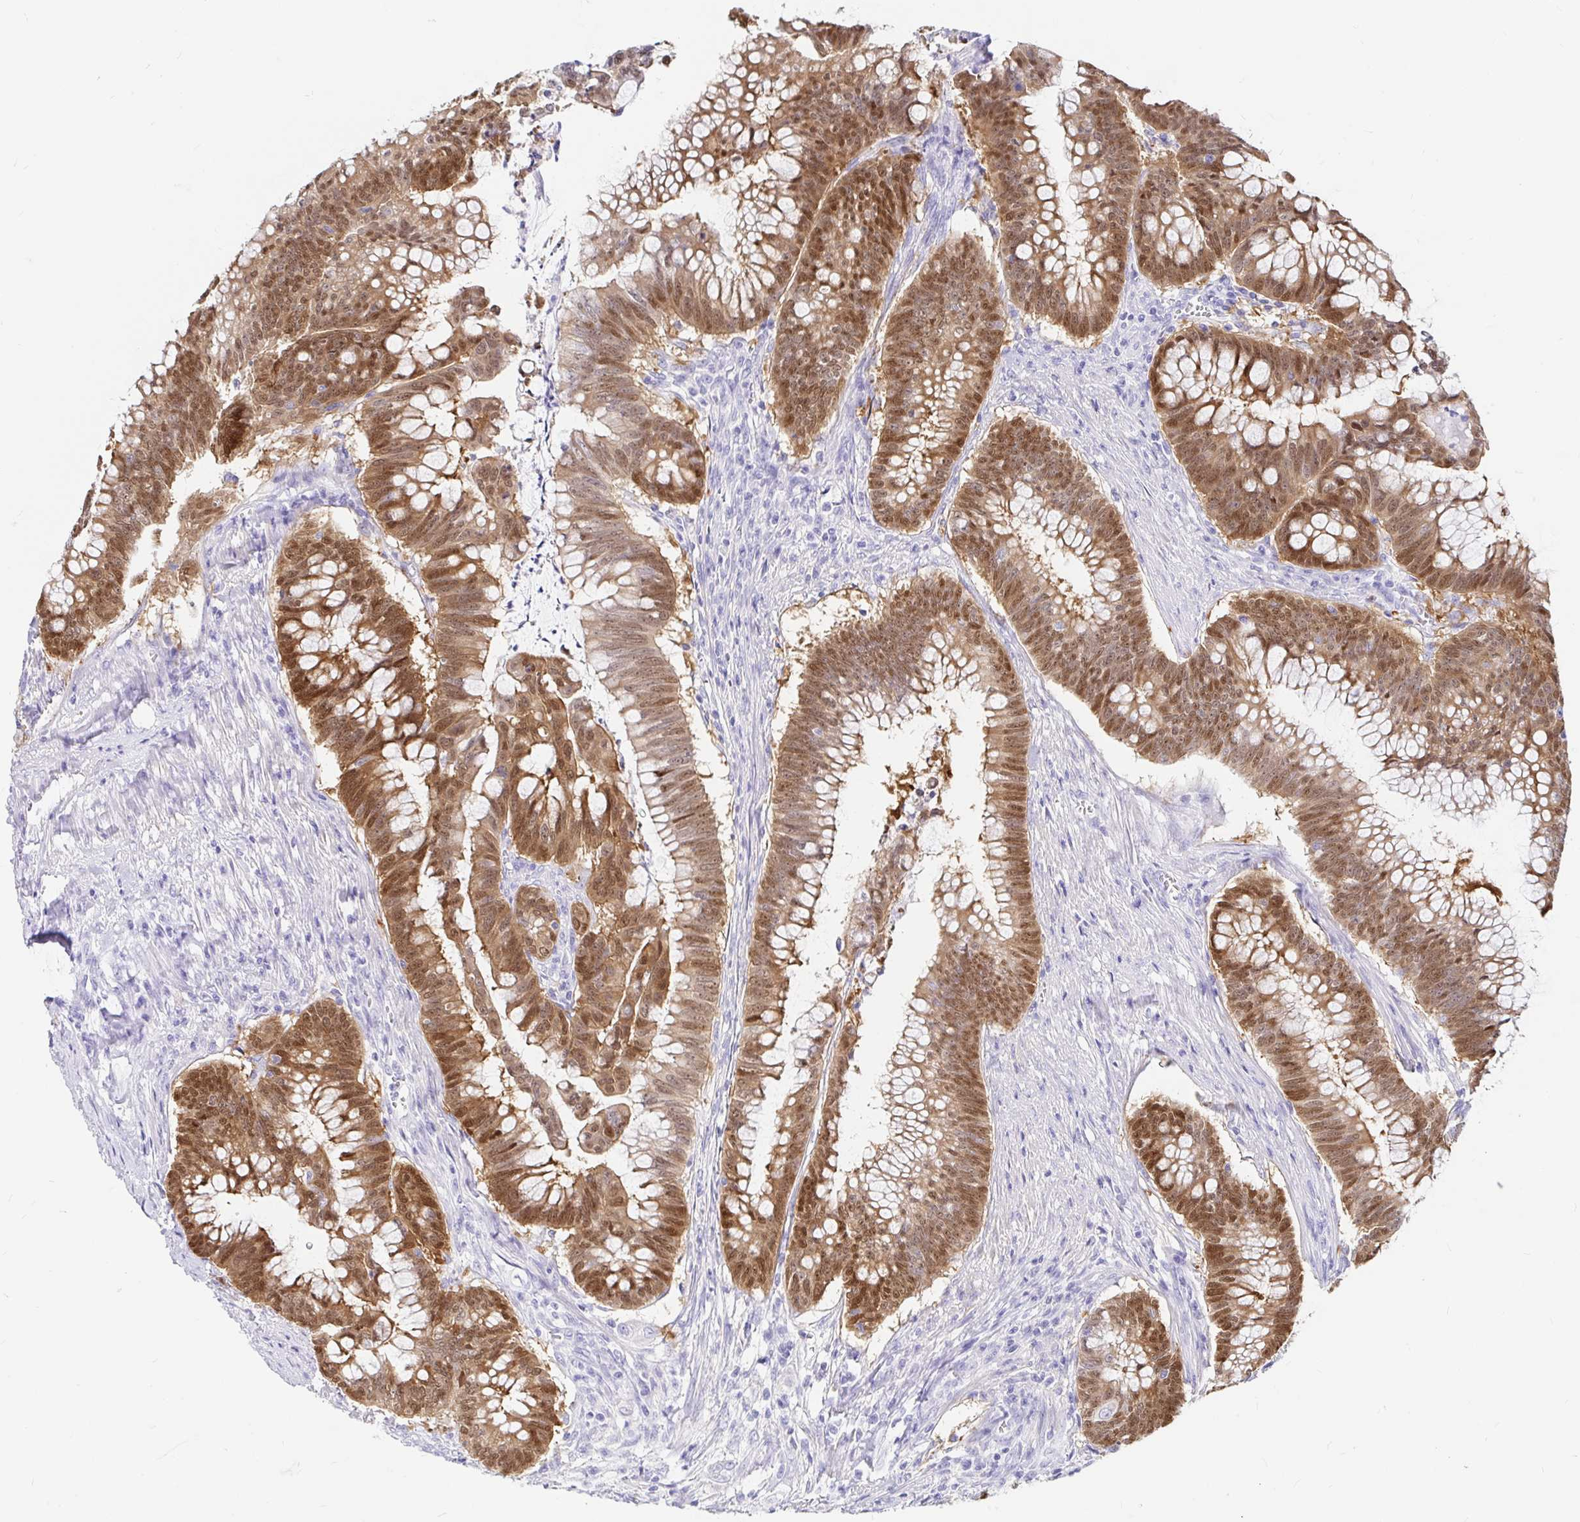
{"staining": {"intensity": "moderate", "quantity": ">75%", "location": "cytoplasmic/membranous,nuclear"}, "tissue": "colorectal cancer", "cell_type": "Tumor cells", "image_type": "cancer", "snomed": [{"axis": "morphology", "description": "Adenocarcinoma, NOS"}, {"axis": "topography", "description": "Colon"}], "caption": "Moderate cytoplasmic/membranous and nuclear protein expression is appreciated in approximately >75% of tumor cells in colorectal cancer.", "gene": "PPP1R1B", "patient": {"sex": "male", "age": 62}}